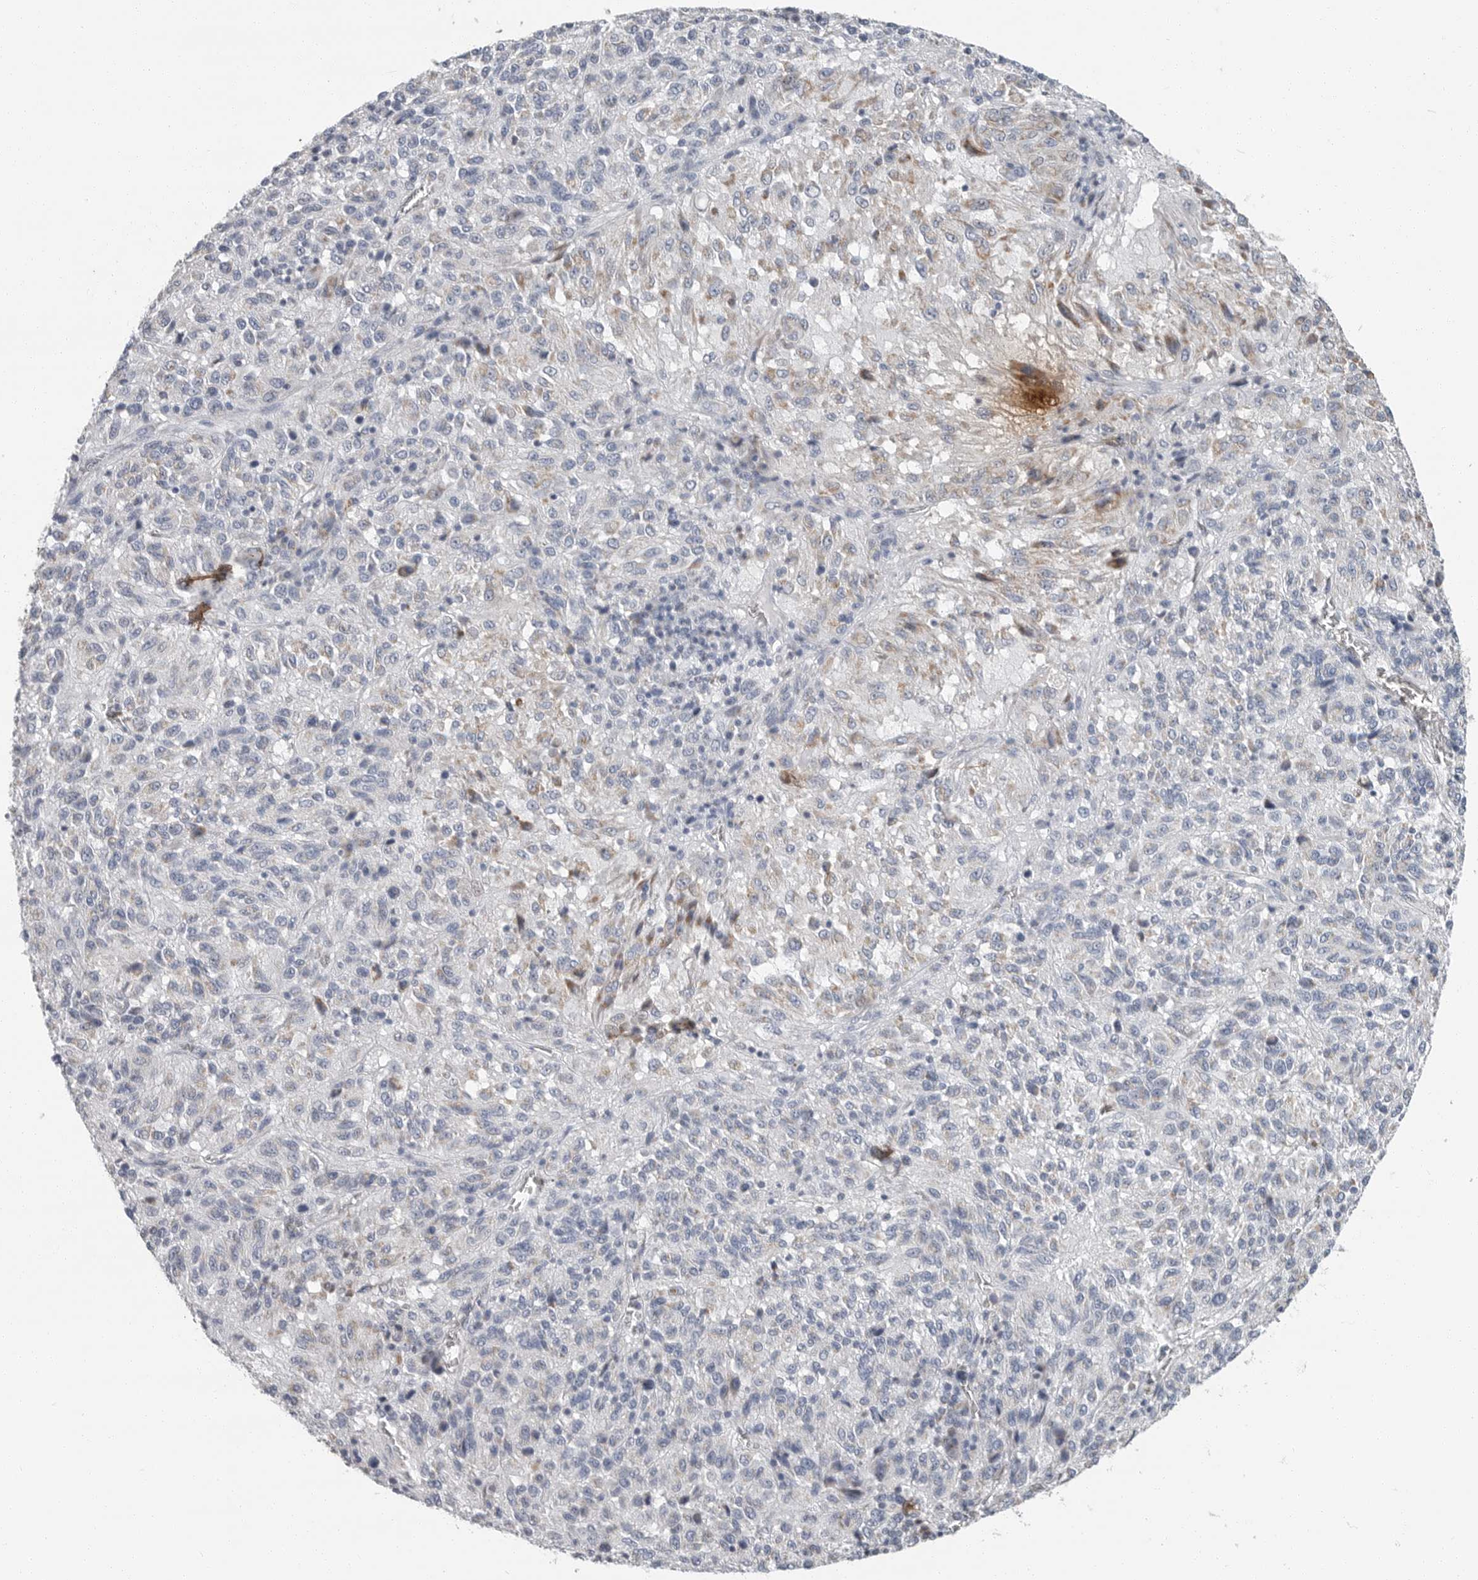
{"staining": {"intensity": "negative", "quantity": "none", "location": "none"}, "tissue": "melanoma", "cell_type": "Tumor cells", "image_type": "cancer", "snomed": [{"axis": "morphology", "description": "Malignant melanoma, Metastatic site"}, {"axis": "topography", "description": "Lung"}], "caption": "Photomicrograph shows no significant protein expression in tumor cells of melanoma.", "gene": "PLN", "patient": {"sex": "male", "age": 64}}